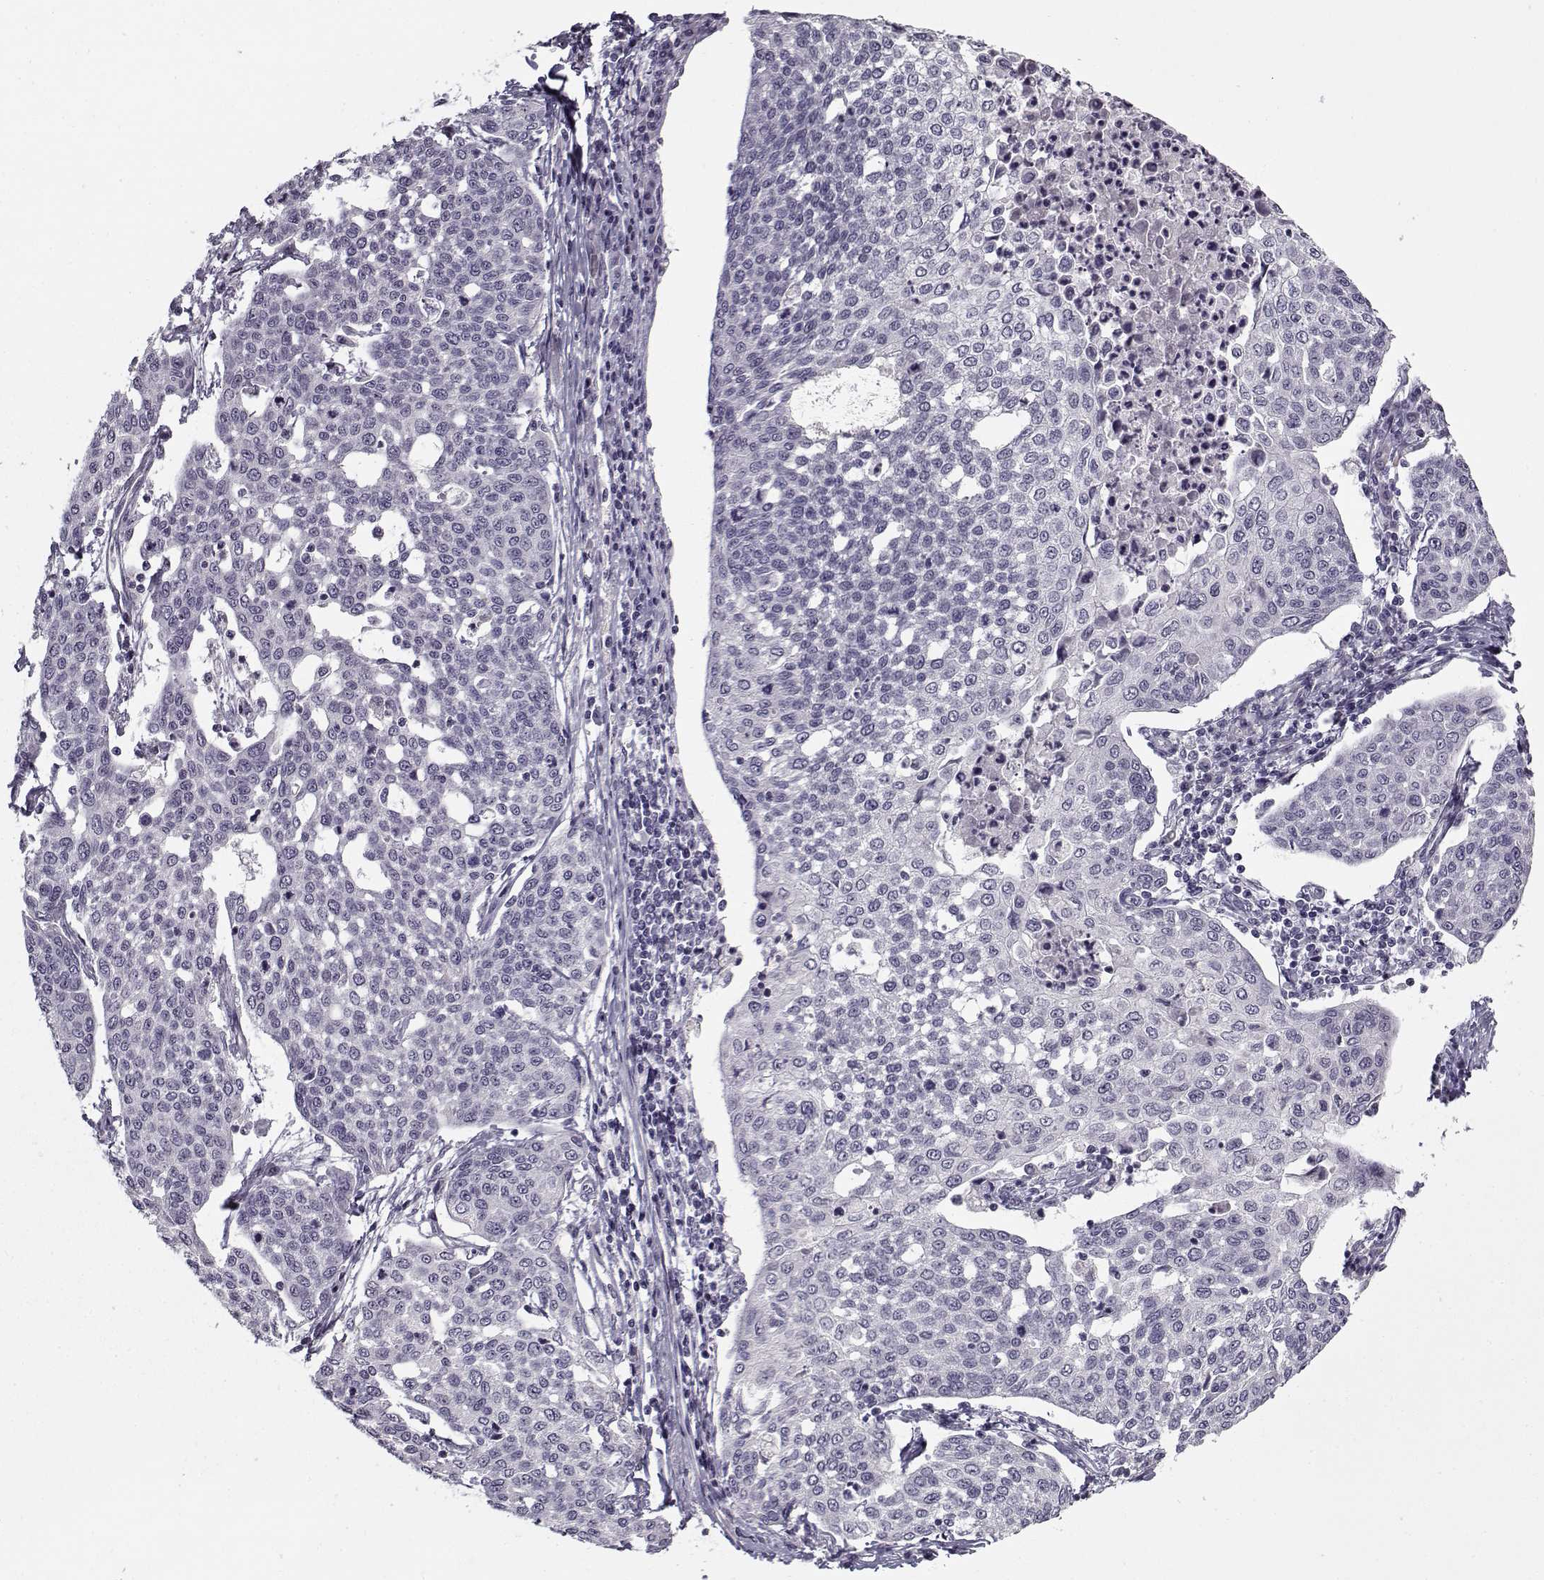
{"staining": {"intensity": "negative", "quantity": "none", "location": "none"}, "tissue": "cervical cancer", "cell_type": "Tumor cells", "image_type": "cancer", "snomed": [{"axis": "morphology", "description": "Squamous cell carcinoma, NOS"}, {"axis": "topography", "description": "Cervix"}], "caption": "High magnification brightfield microscopy of cervical cancer stained with DAB (brown) and counterstained with hematoxylin (blue): tumor cells show no significant expression.", "gene": "SNCA", "patient": {"sex": "female", "age": 34}}